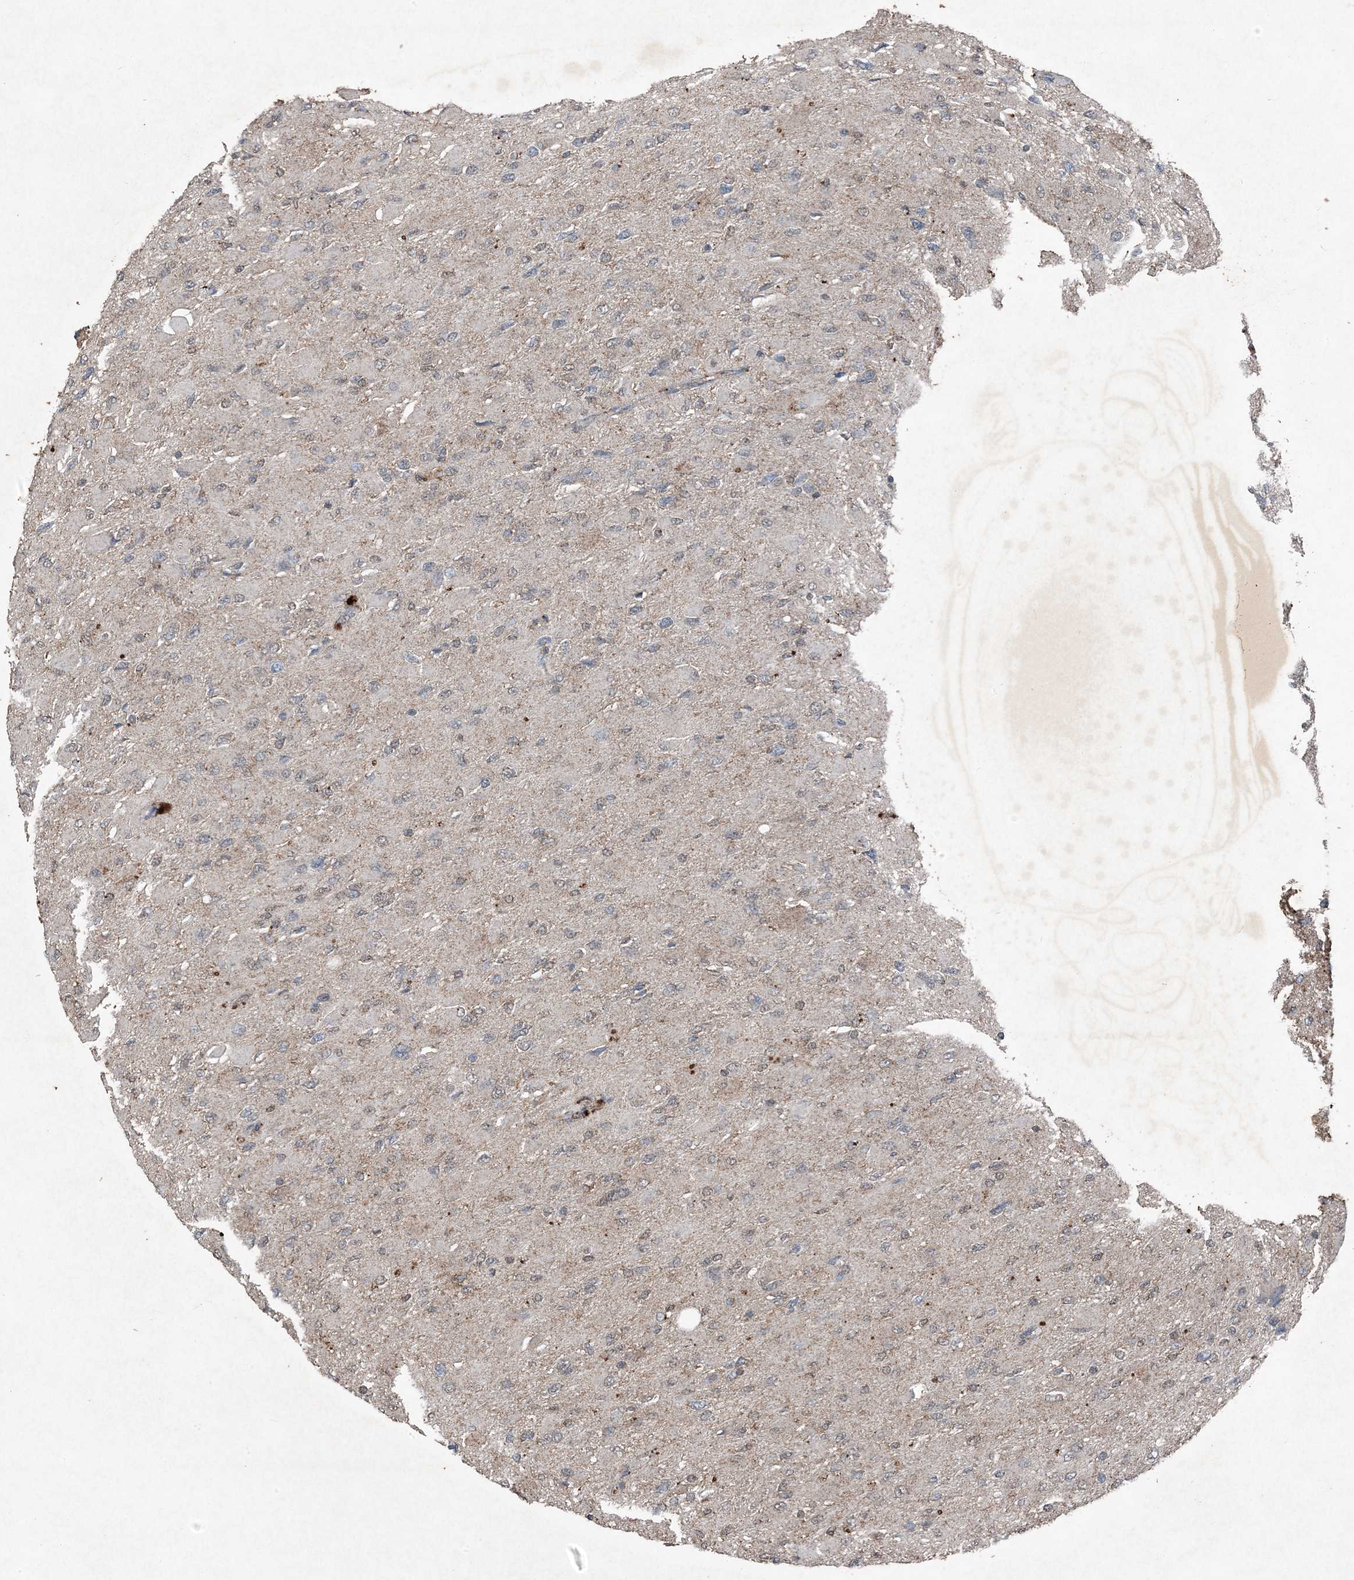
{"staining": {"intensity": "negative", "quantity": "none", "location": "none"}, "tissue": "glioma", "cell_type": "Tumor cells", "image_type": "cancer", "snomed": [{"axis": "morphology", "description": "Glioma, malignant, High grade"}, {"axis": "topography", "description": "Cerebral cortex"}], "caption": "DAB immunohistochemical staining of malignant glioma (high-grade) shows no significant positivity in tumor cells.", "gene": "FCN3", "patient": {"sex": "female", "age": 36}}